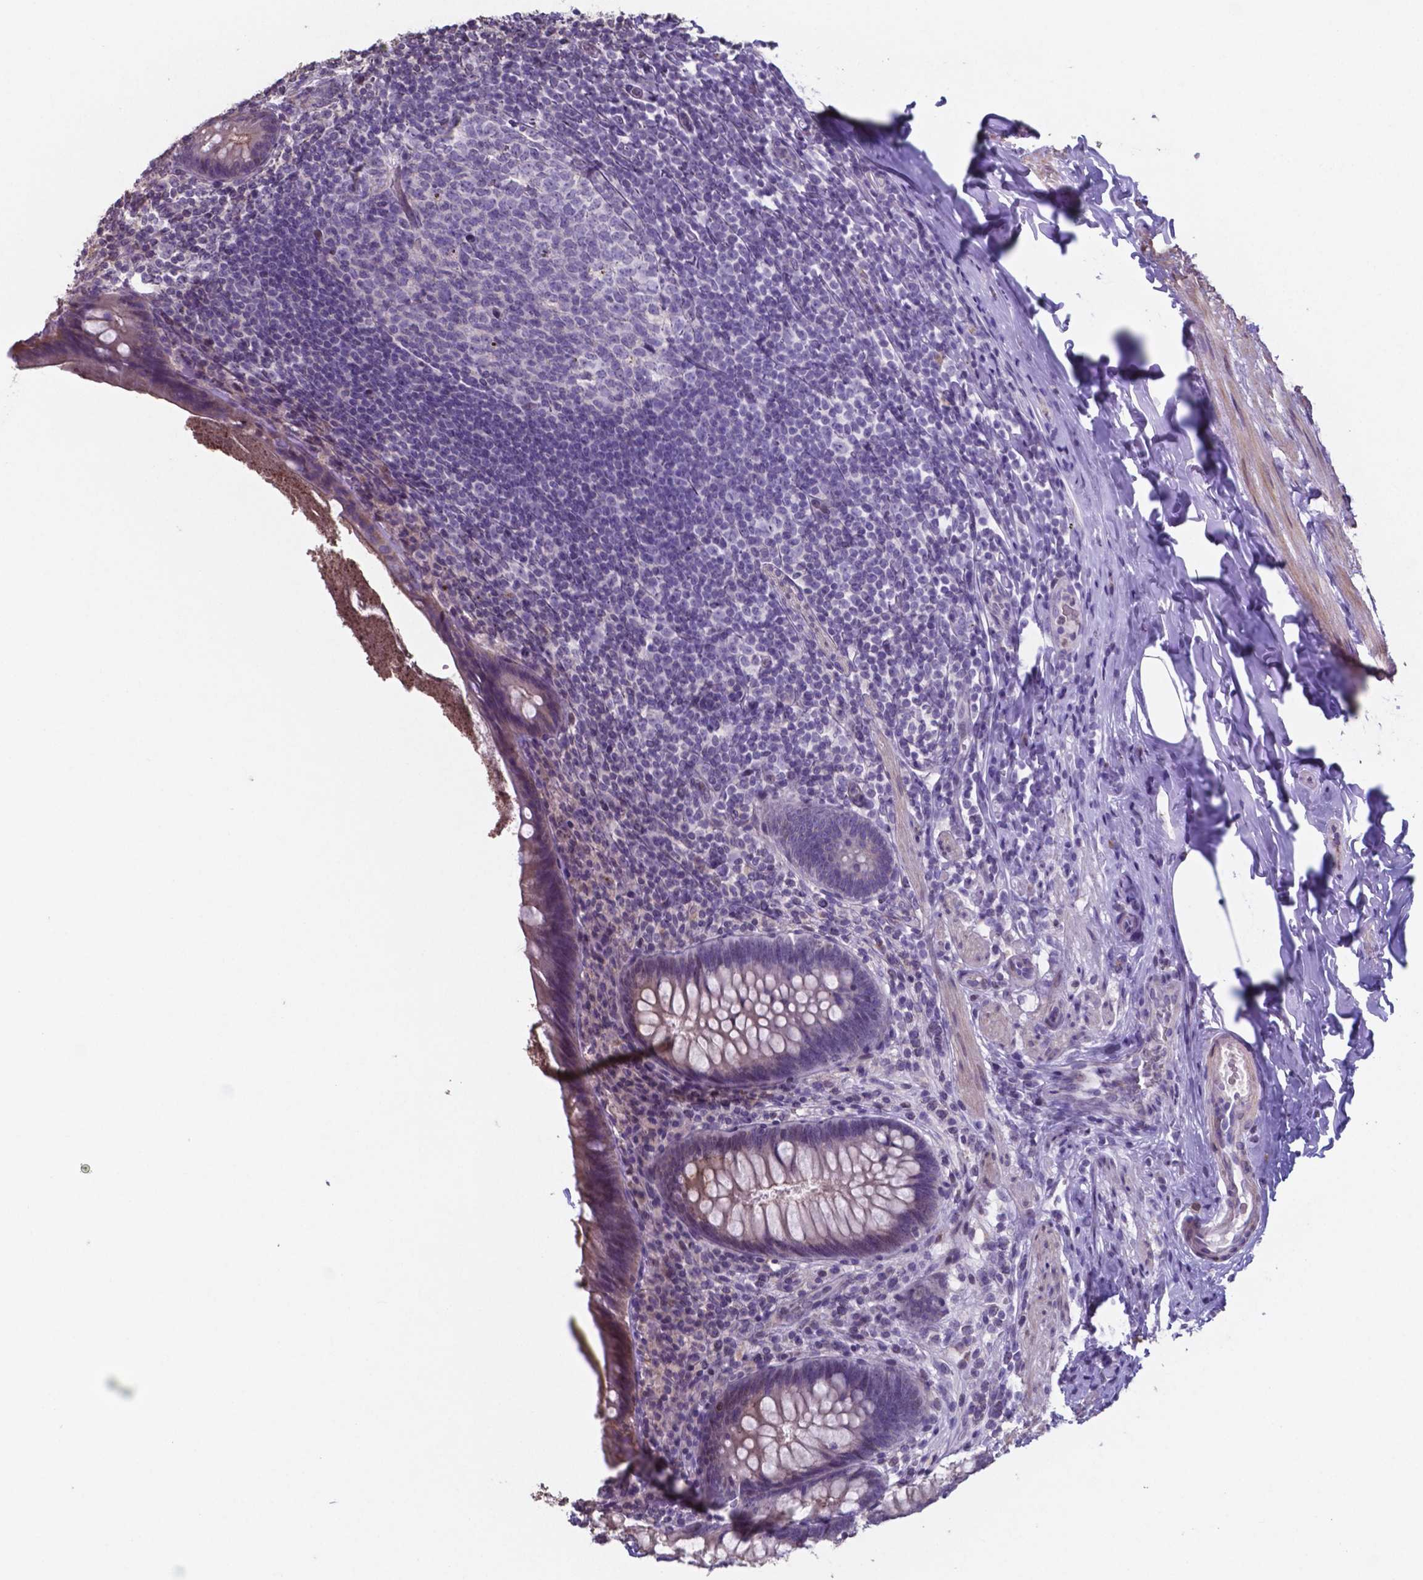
{"staining": {"intensity": "weak", "quantity": "<25%", "location": "cytoplasmic/membranous"}, "tissue": "appendix", "cell_type": "Glandular cells", "image_type": "normal", "snomed": [{"axis": "morphology", "description": "Normal tissue, NOS"}, {"axis": "topography", "description": "Appendix"}], "caption": "Appendix was stained to show a protein in brown. There is no significant positivity in glandular cells. Nuclei are stained in blue.", "gene": "MLC1", "patient": {"sex": "male", "age": 47}}